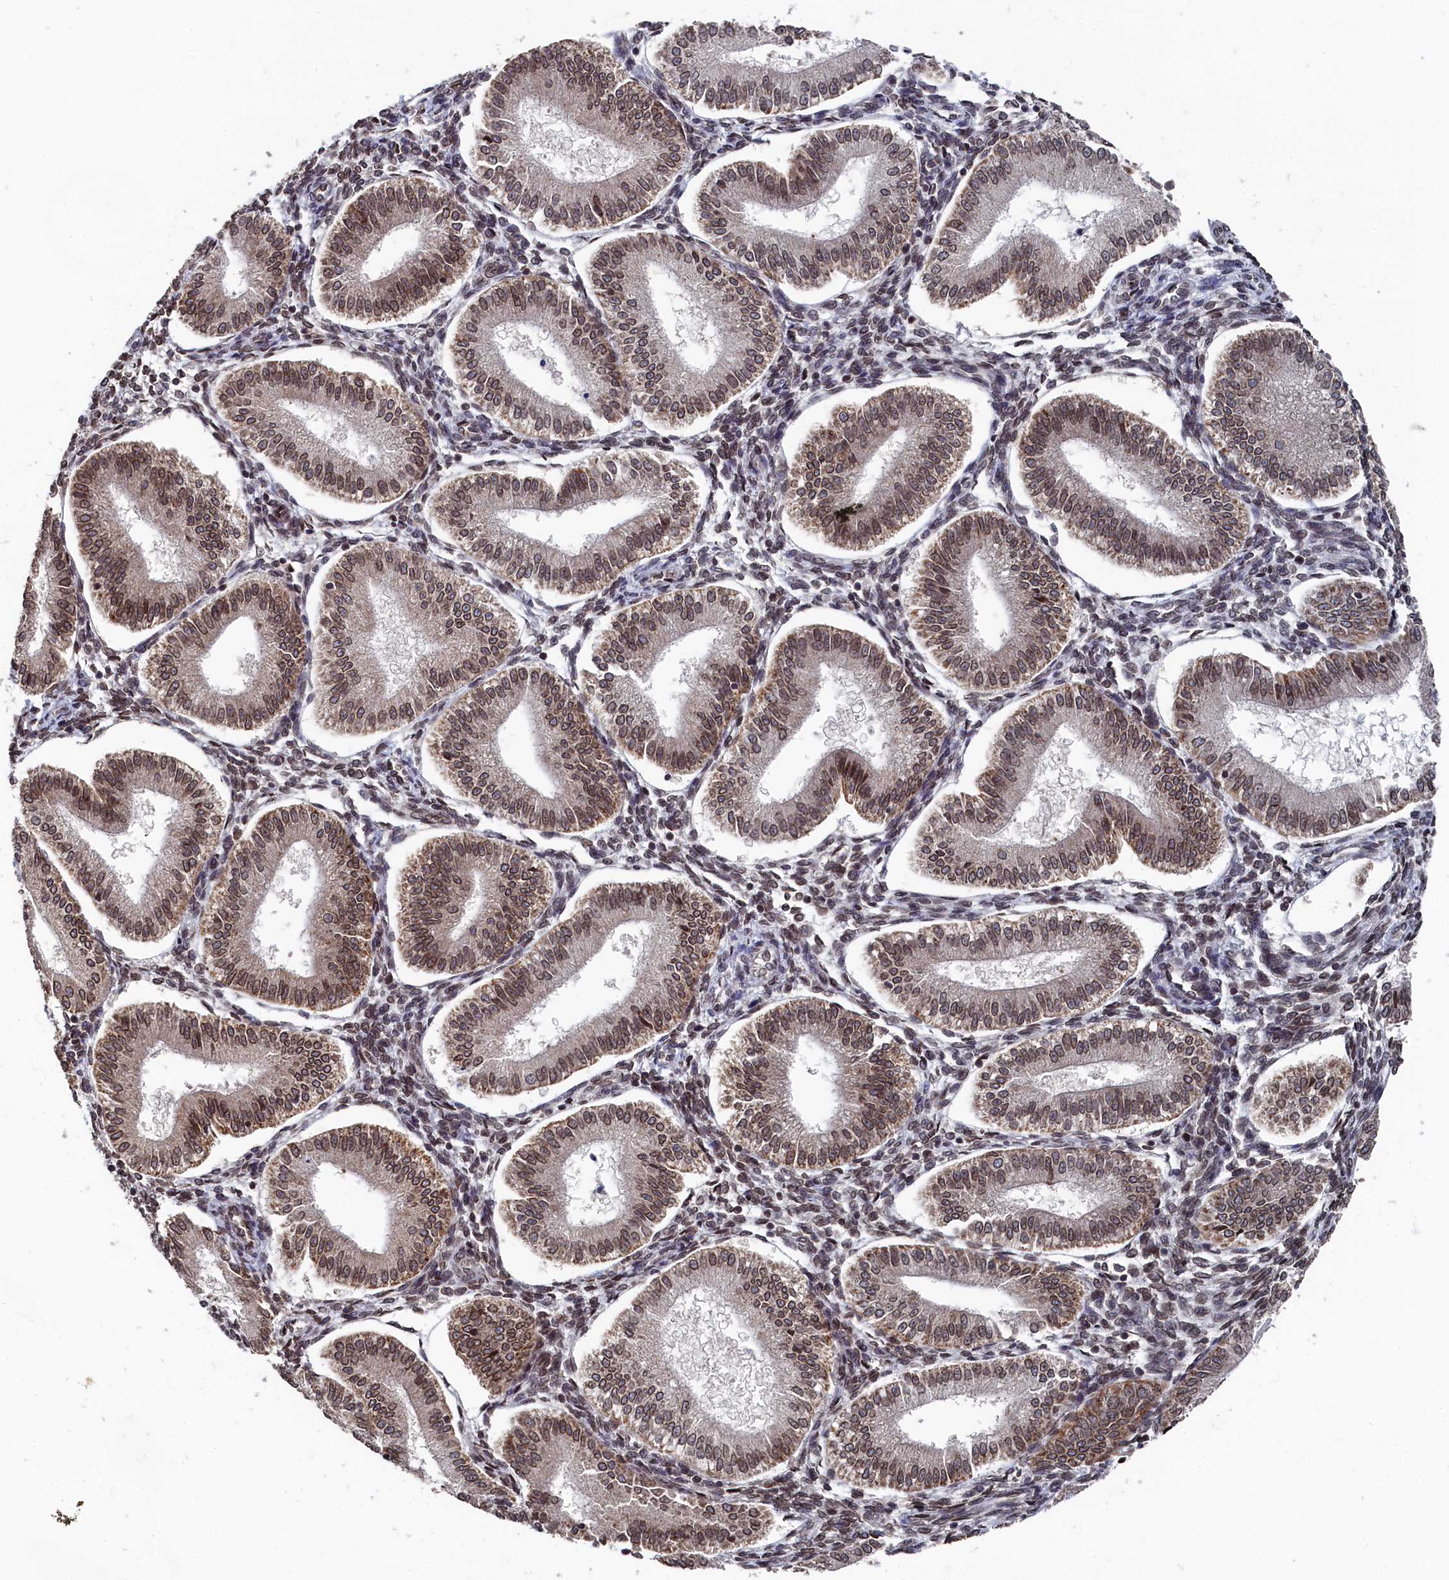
{"staining": {"intensity": "weak", "quantity": "25%-75%", "location": "cytoplasmic/membranous"}, "tissue": "endometrium", "cell_type": "Cells in endometrial stroma", "image_type": "normal", "snomed": [{"axis": "morphology", "description": "Normal tissue, NOS"}, {"axis": "topography", "description": "Endometrium"}], "caption": "Endometrium stained with DAB (3,3'-diaminobenzidine) IHC demonstrates low levels of weak cytoplasmic/membranous expression in about 25%-75% of cells in endometrial stroma.", "gene": "ANKEF1", "patient": {"sex": "female", "age": 39}}